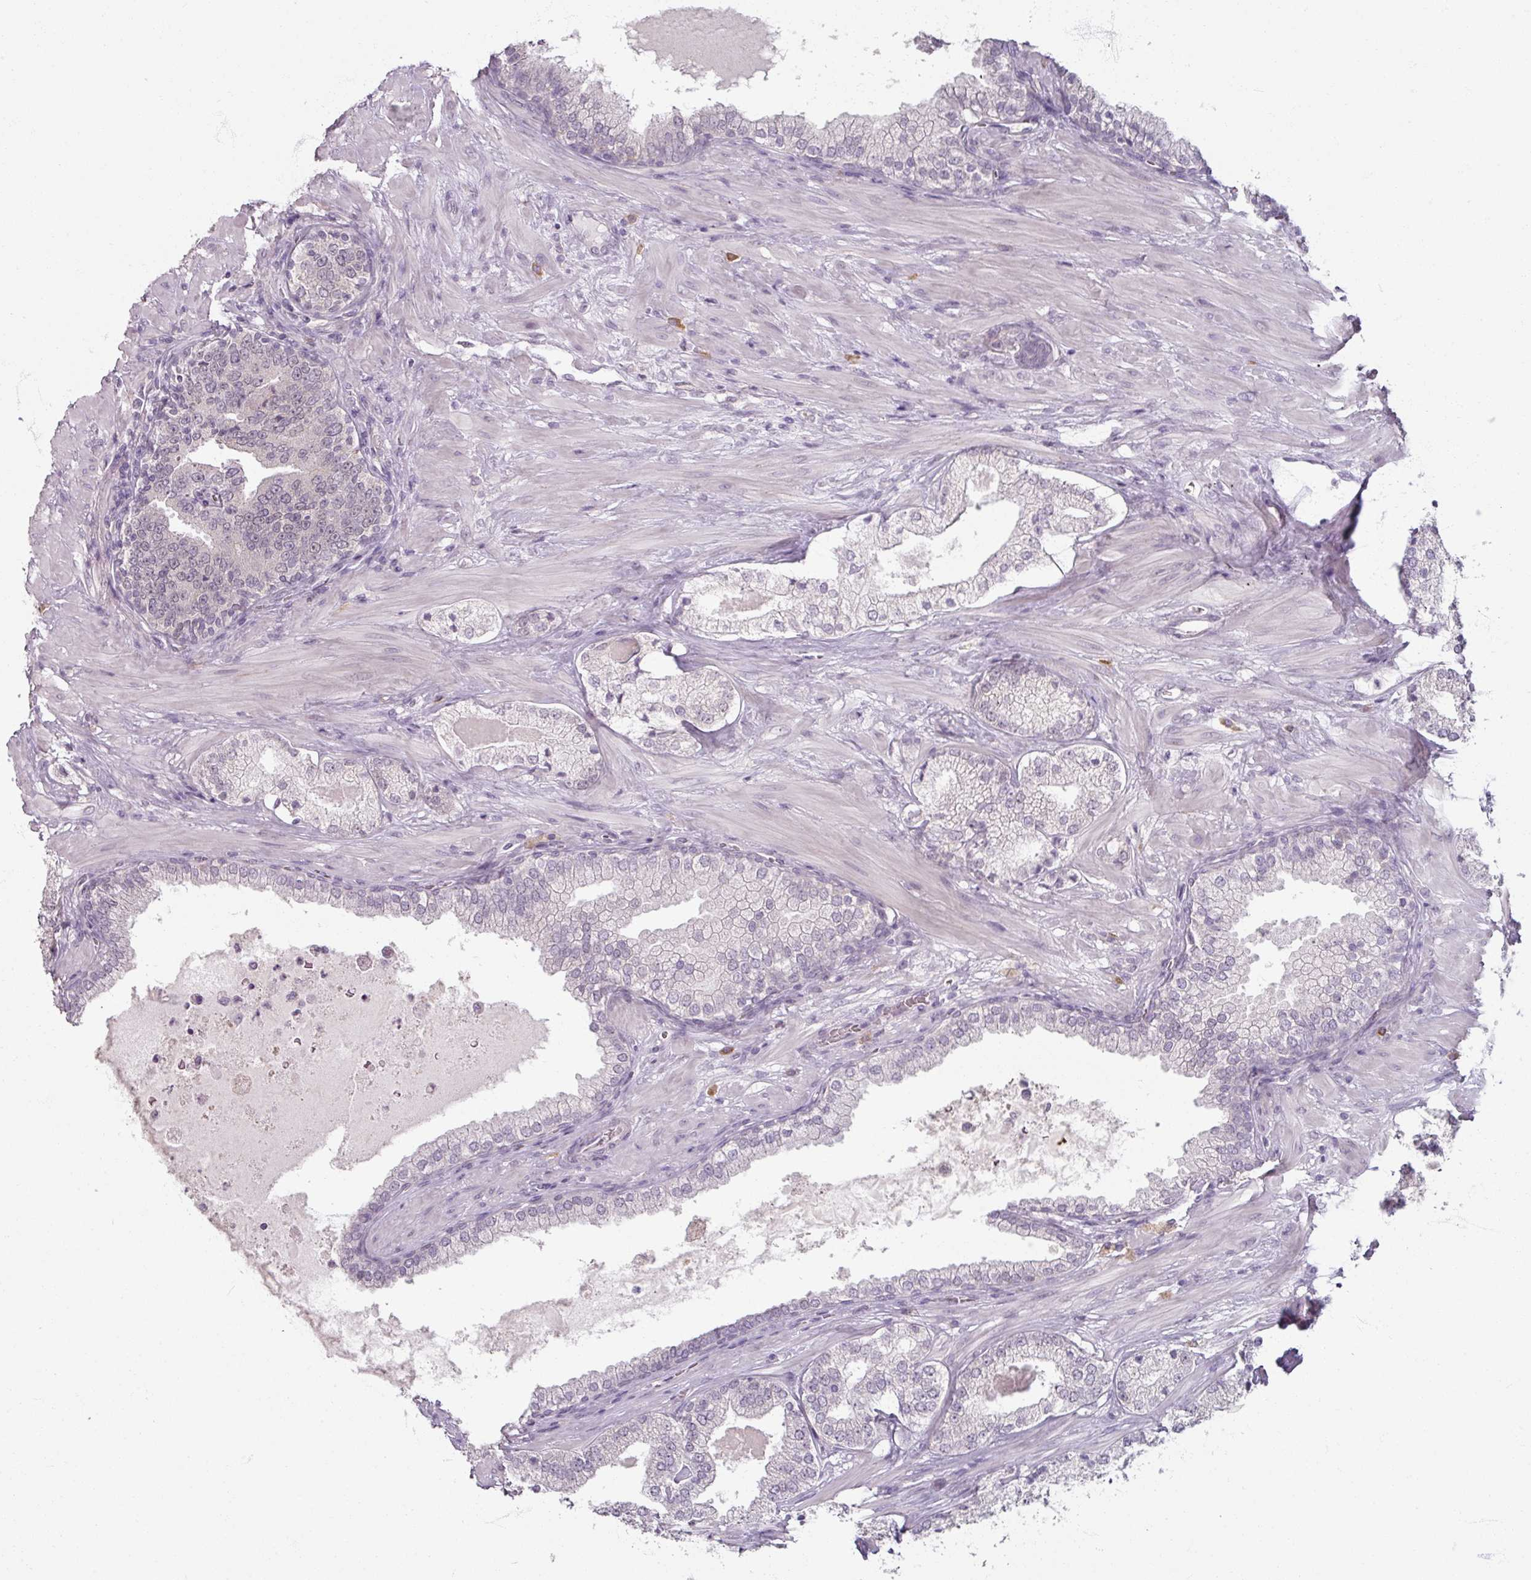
{"staining": {"intensity": "negative", "quantity": "none", "location": "none"}, "tissue": "prostate cancer", "cell_type": "Tumor cells", "image_type": "cancer", "snomed": [{"axis": "morphology", "description": "Adenocarcinoma, High grade"}, {"axis": "topography", "description": "Prostate"}], "caption": "Immunohistochemistry (IHC) photomicrograph of high-grade adenocarcinoma (prostate) stained for a protein (brown), which shows no positivity in tumor cells. (Brightfield microscopy of DAB (3,3'-diaminobenzidine) immunohistochemistry (IHC) at high magnification).", "gene": "SOX11", "patient": {"sex": "male", "age": 55}}